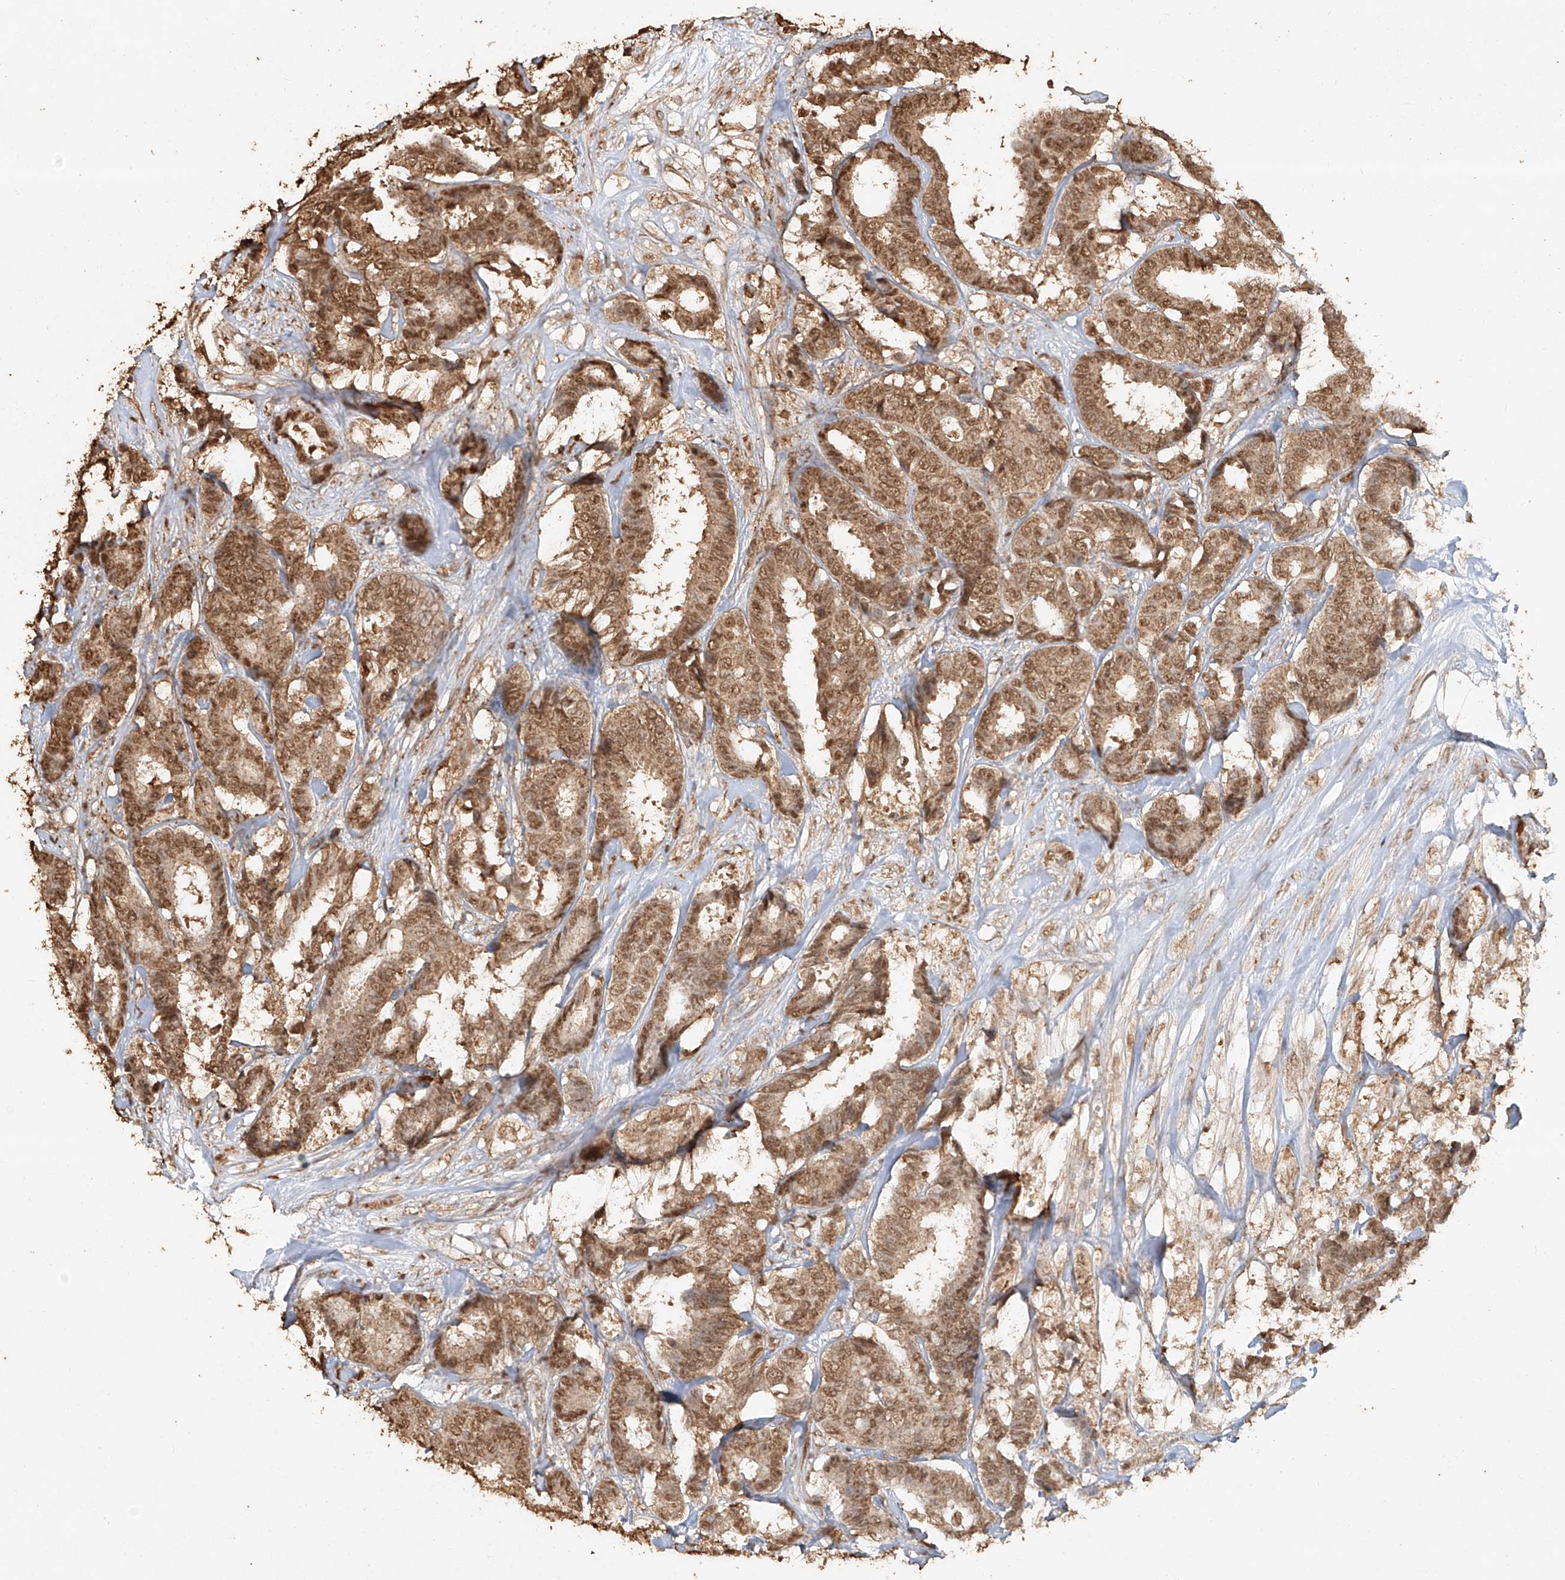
{"staining": {"intensity": "moderate", "quantity": ">75%", "location": "cytoplasmic/membranous,nuclear"}, "tissue": "breast cancer", "cell_type": "Tumor cells", "image_type": "cancer", "snomed": [{"axis": "morphology", "description": "Duct carcinoma"}, {"axis": "topography", "description": "Breast"}], "caption": "Brown immunohistochemical staining in human breast cancer (infiltrating ductal carcinoma) displays moderate cytoplasmic/membranous and nuclear positivity in approximately >75% of tumor cells.", "gene": "TIGAR", "patient": {"sex": "female", "age": 87}}